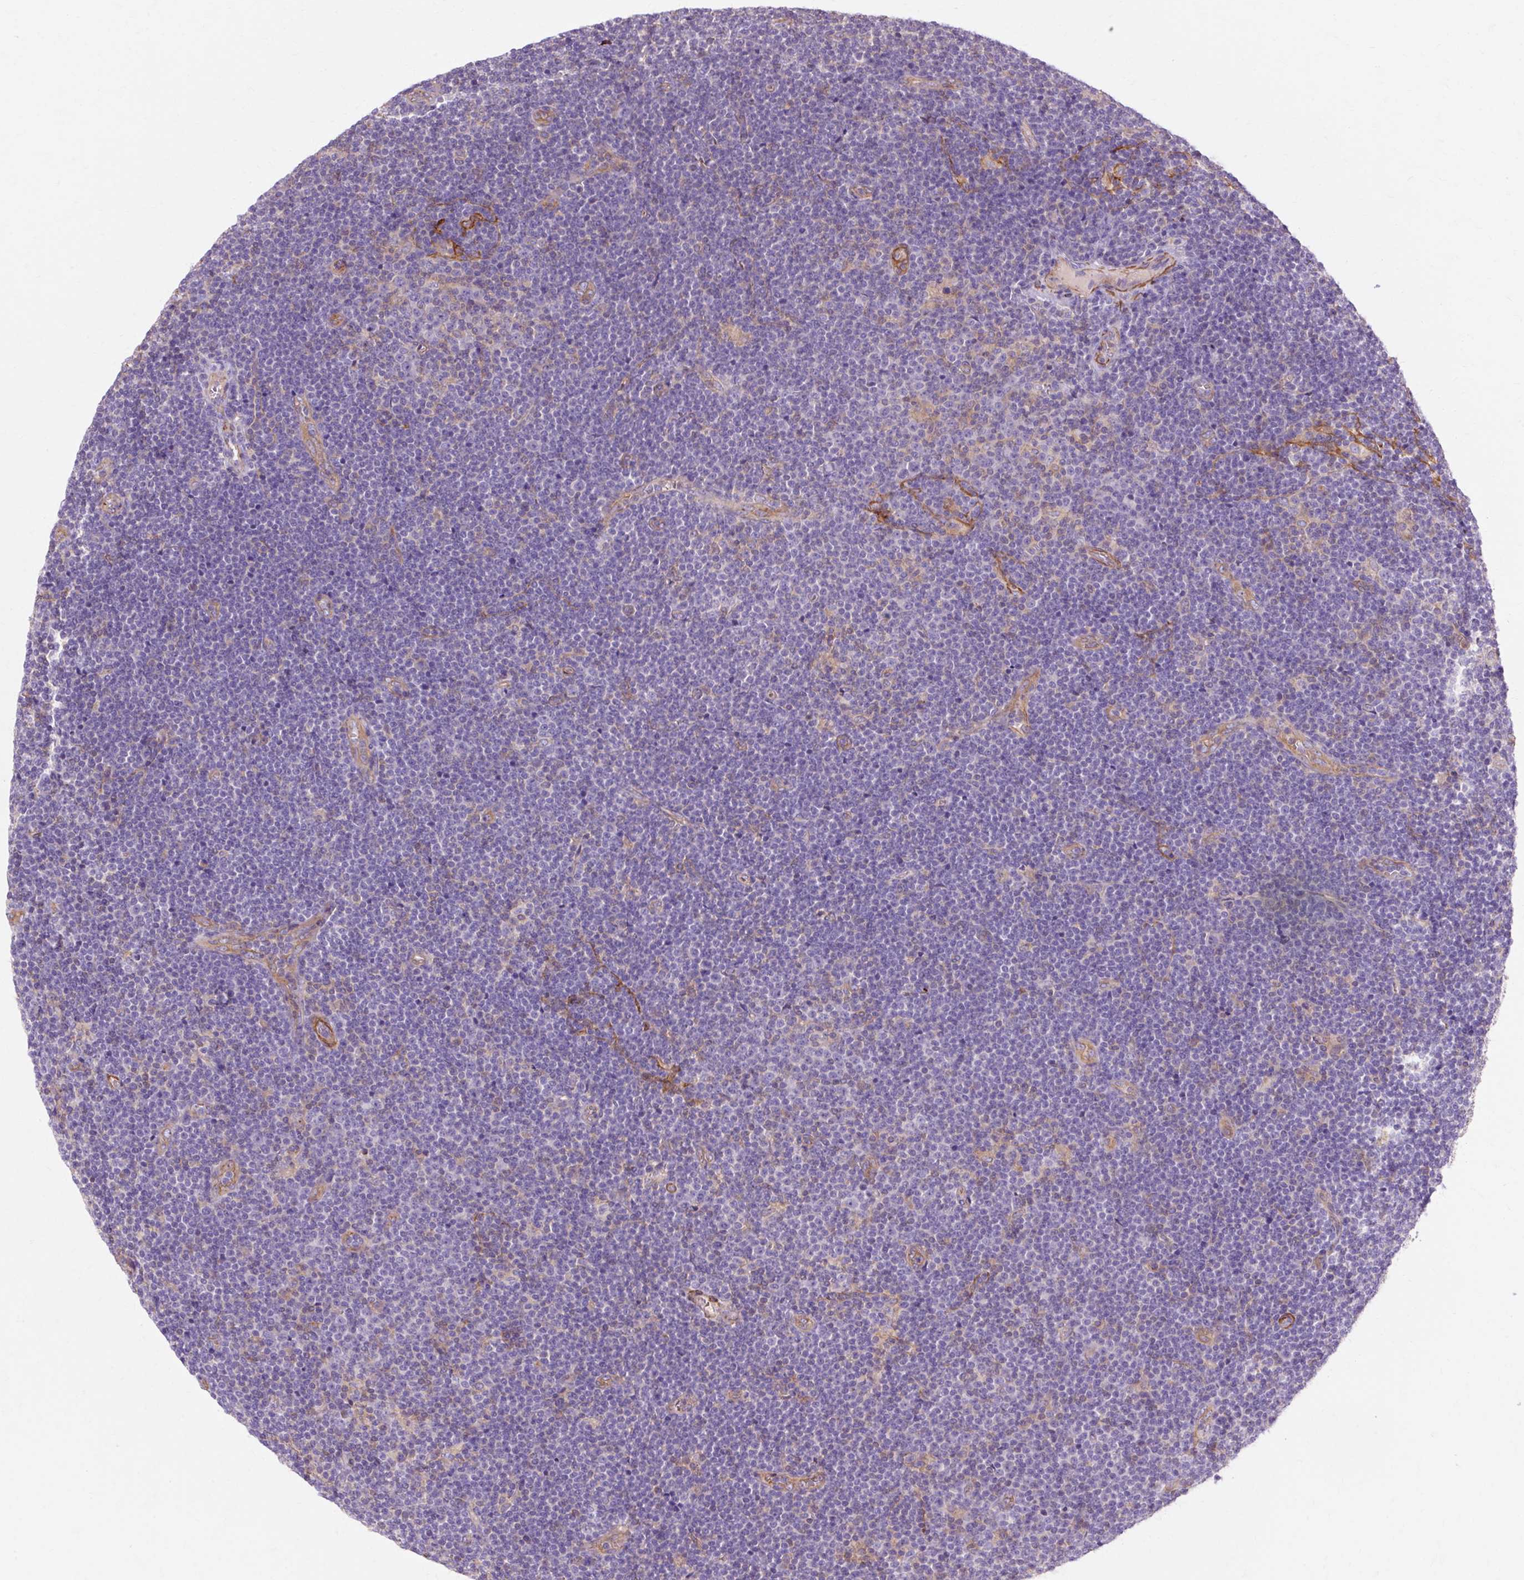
{"staining": {"intensity": "negative", "quantity": "none", "location": "none"}, "tissue": "lymphoma", "cell_type": "Tumor cells", "image_type": "cancer", "snomed": [{"axis": "morphology", "description": "Malignant lymphoma, non-Hodgkin's type, Low grade"}, {"axis": "topography", "description": "Lymph node"}], "caption": "Malignant lymphoma, non-Hodgkin's type (low-grade) was stained to show a protein in brown. There is no significant expression in tumor cells.", "gene": "TBC1D2B", "patient": {"sex": "male", "age": 48}}